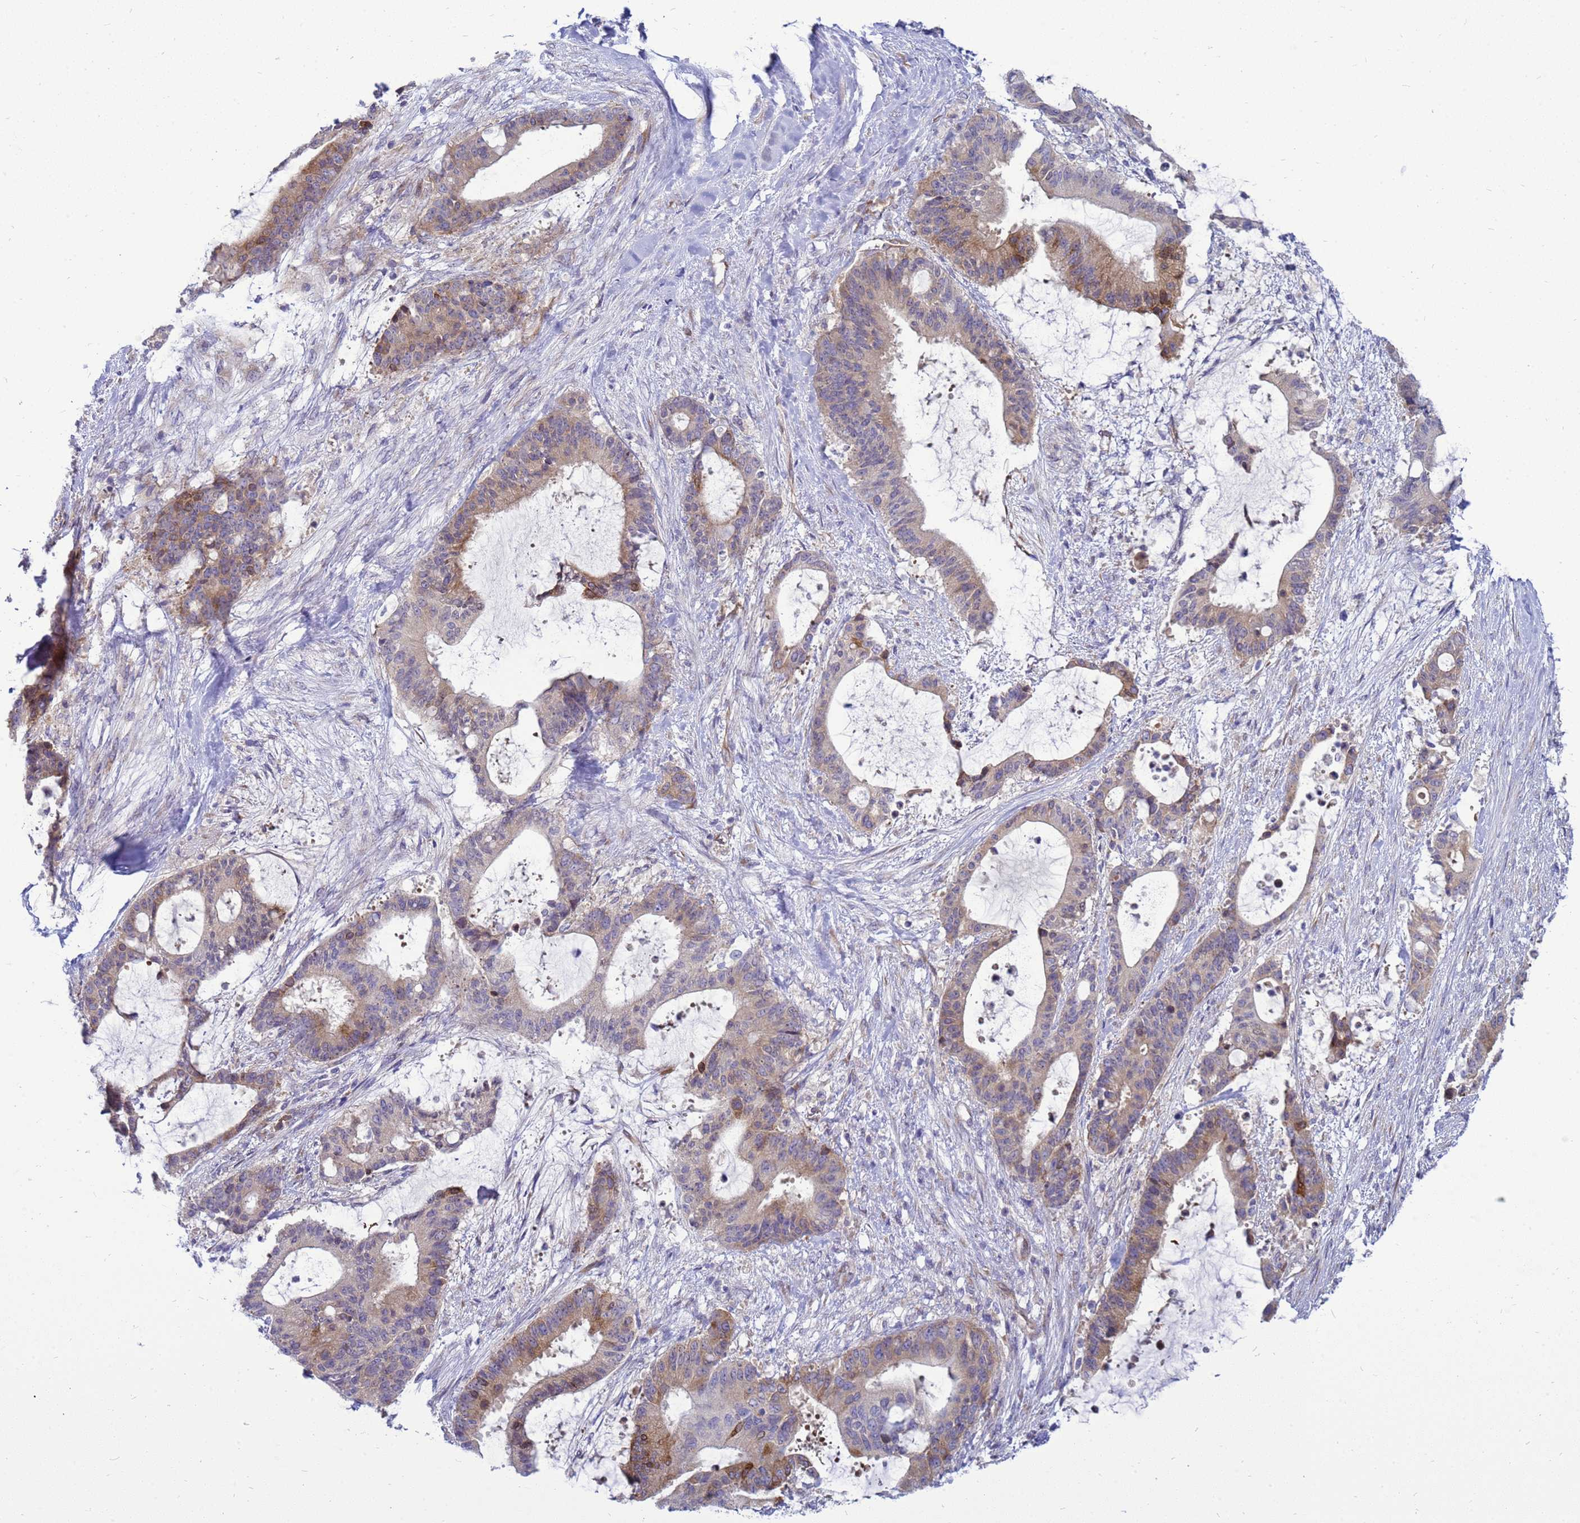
{"staining": {"intensity": "weak", "quantity": "25%-75%", "location": "cytoplasmic/membranous"}, "tissue": "liver cancer", "cell_type": "Tumor cells", "image_type": "cancer", "snomed": [{"axis": "morphology", "description": "Normal tissue, NOS"}, {"axis": "morphology", "description": "Cholangiocarcinoma"}, {"axis": "topography", "description": "Liver"}, {"axis": "topography", "description": "Peripheral nerve tissue"}], "caption": "High-magnification brightfield microscopy of liver cancer (cholangiocarcinoma) stained with DAB (brown) and counterstained with hematoxylin (blue). tumor cells exhibit weak cytoplasmic/membranous staining is present in about25%-75% of cells.", "gene": "MON1B", "patient": {"sex": "female", "age": 73}}